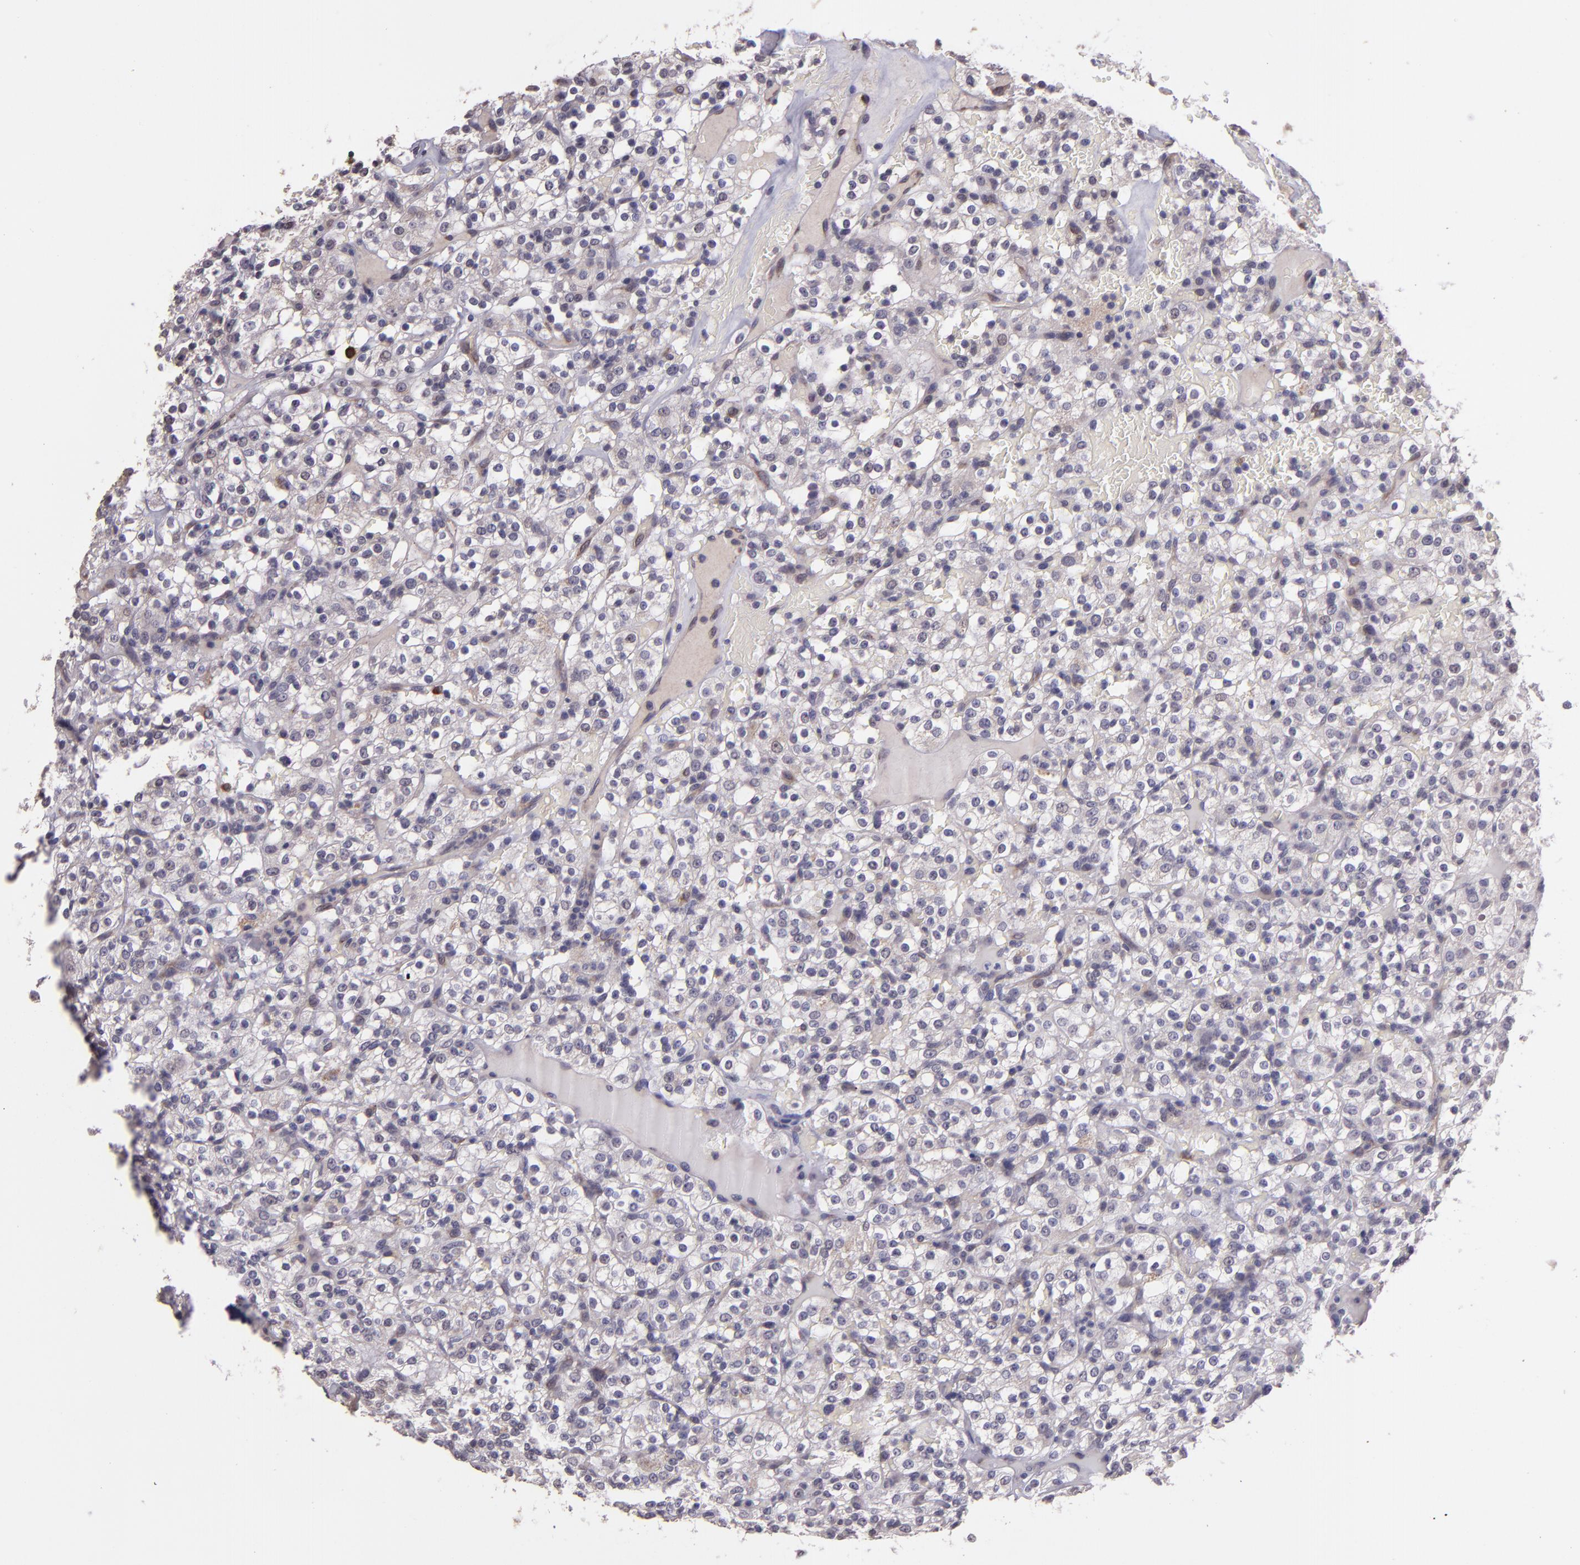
{"staining": {"intensity": "negative", "quantity": "none", "location": "none"}, "tissue": "renal cancer", "cell_type": "Tumor cells", "image_type": "cancer", "snomed": [{"axis": "morphology", "description": "Normal tissue, NOS"}, {"axis": "morphology", "description": "Adenocarcinoma, NOS"}, {"axis": "topography", "description": "Kidney"}], "caption": "Human adenocarcinoma (renal) stained for a protein using IHC reveals no expression in tumor cells.", "gene": "TAF7L", "patient": {"sex": "female", "age": 72}}